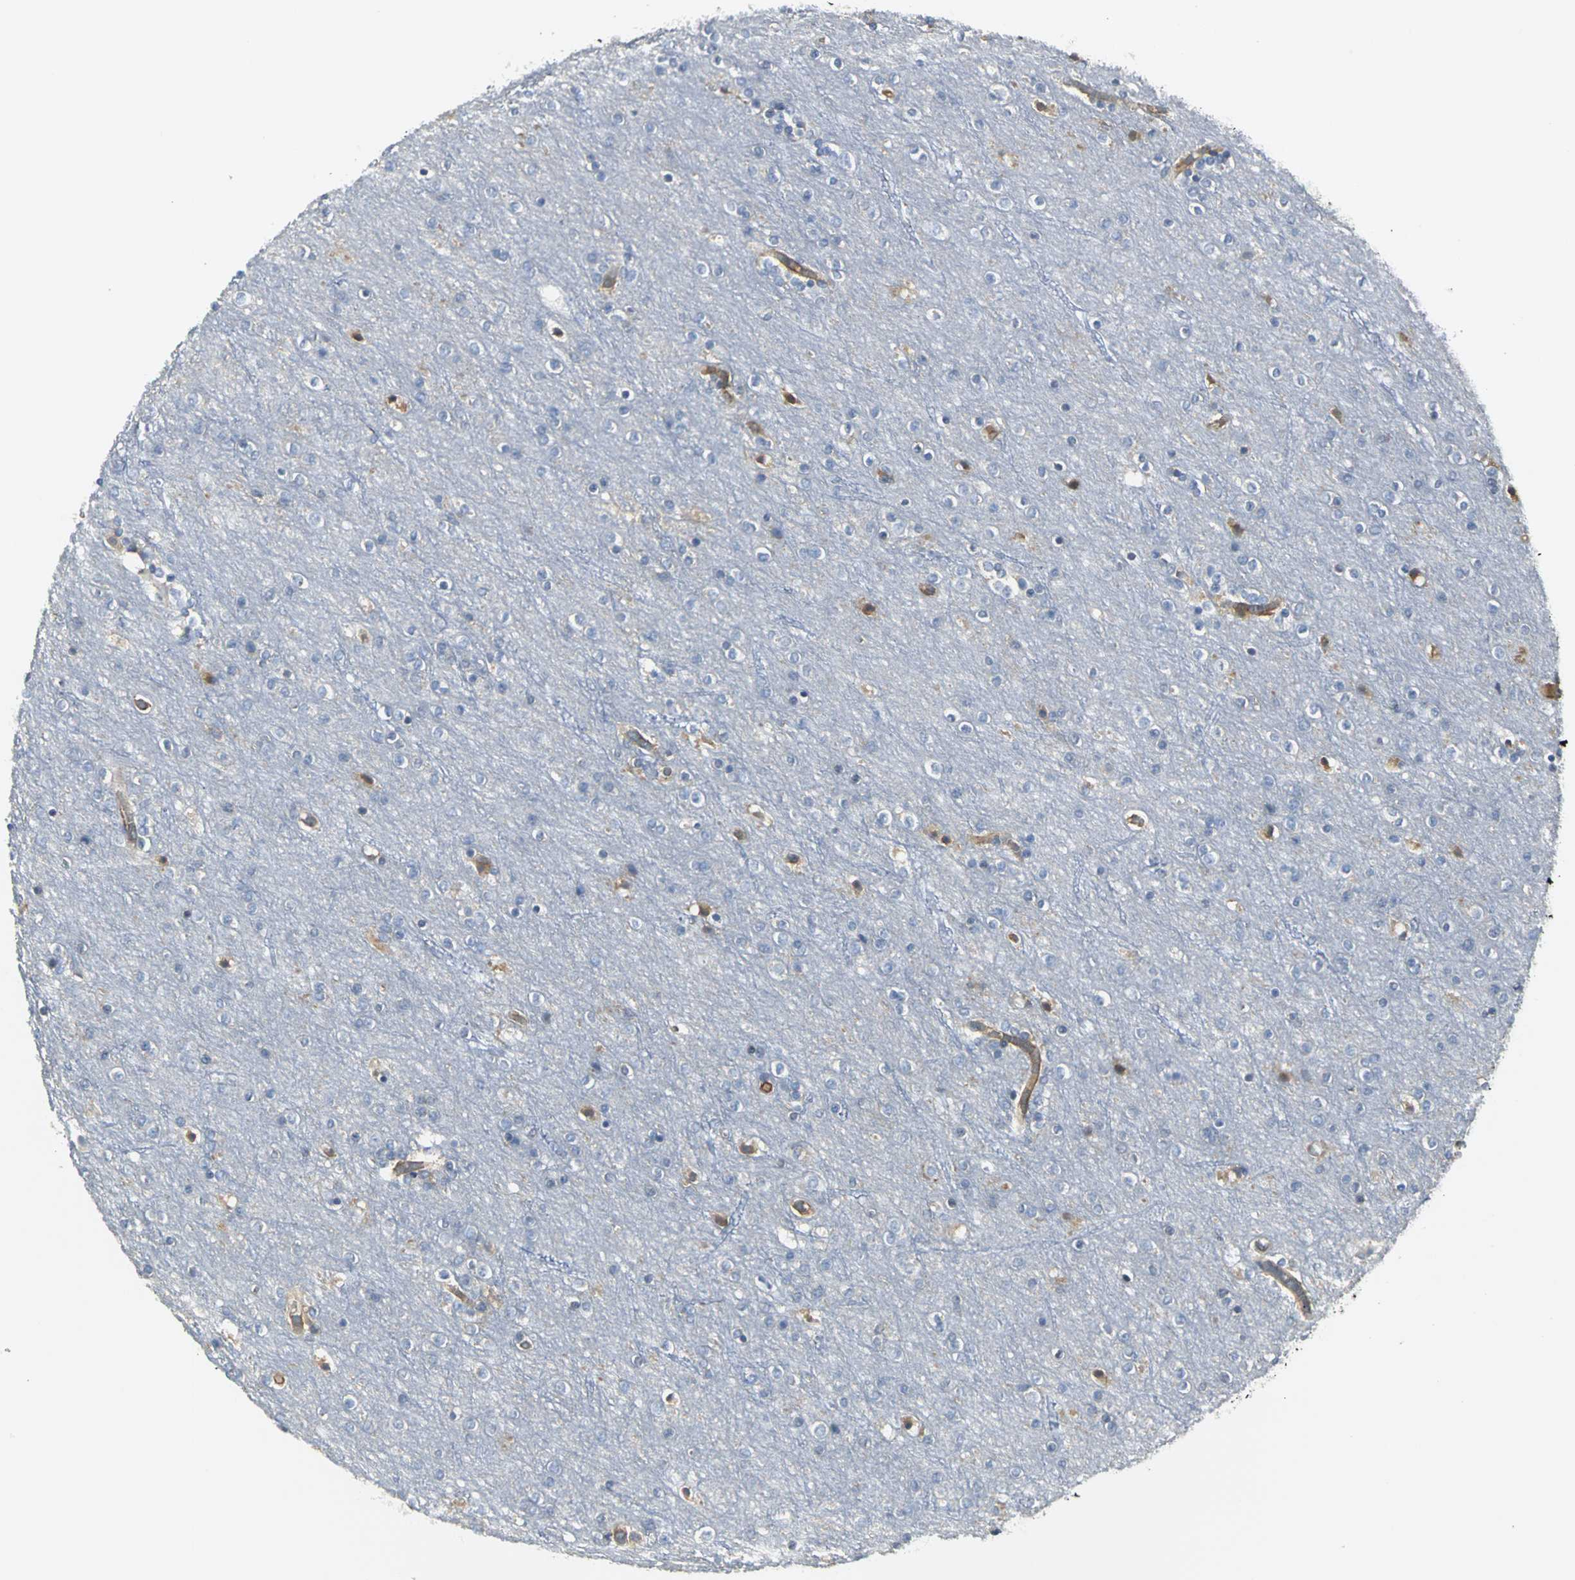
{"staining": {"intensity": "moderate", "quantity": ">75%", "location": "cytoplasmic/membranous"}, "tissue": "cerebral cortex", "cell_type": "Endothelial cells", "image_type": "normal", "snomed": [{"axis": "morphology", "description": "Normal tissue, NOS"}, {"axis": "topography", "description": "Cerebral cortex"}], "caption": "Moderate cytoplasmic/membranous staining is seen in about >75% of endothelial cells in unremarkable cerebral cortex.", "gene": "CHRNB1", "patient": {"sex": "female", "age": 54}}